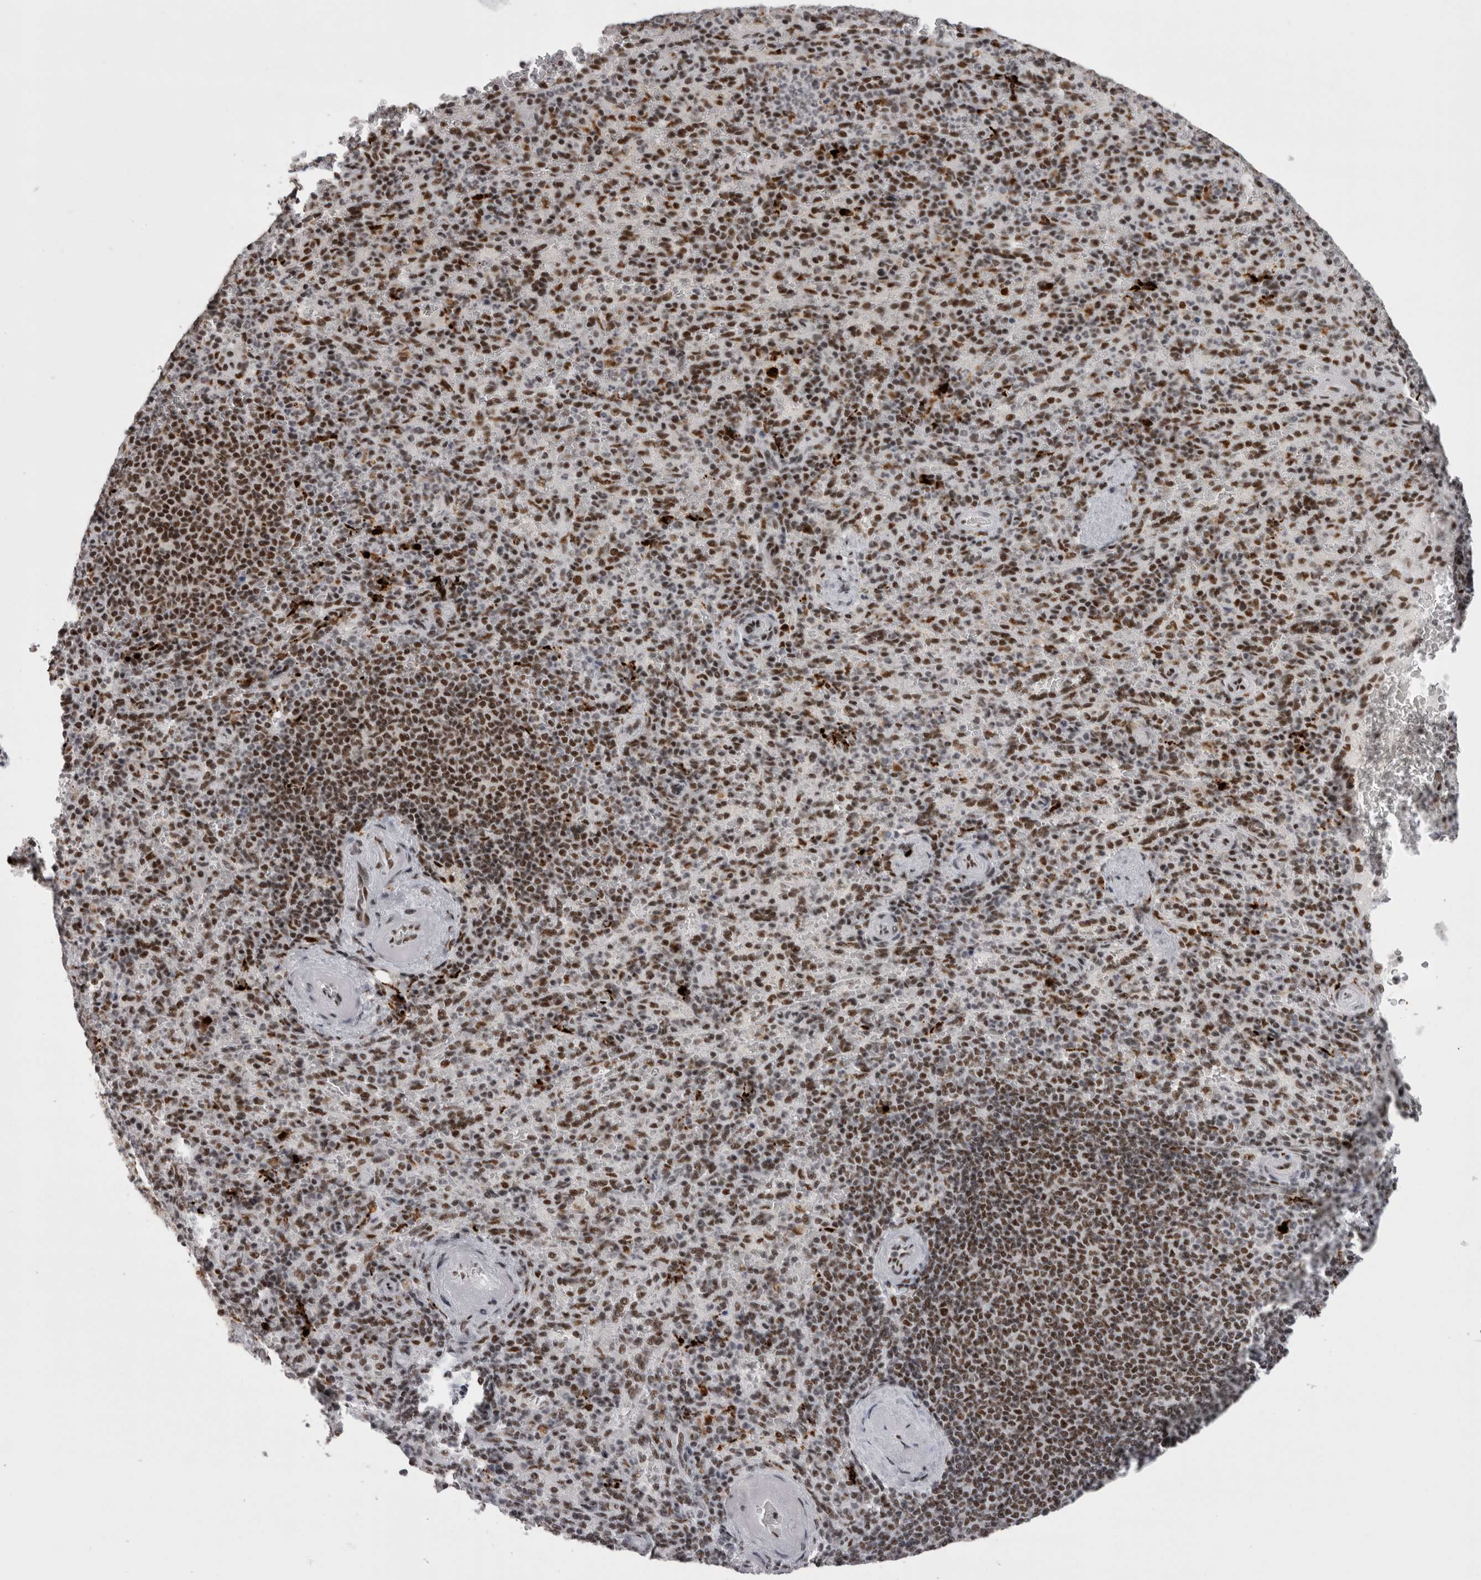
{"staining": {"intensity": "moderate", "quantity": ">75%", "location": "nuclear"}, "tissue": "spleen", "cell_type": "Cells in red pulp", "image_type": "normal", "snomed": [{"axis": "morphology", "description": "Normal tissue, NOS"}, {"axis": "topography", "description": "Spleen"}], "caption": "Immunohistochemical staining of unremarkable spleen demonstrates medium levels of moderate nuclear positivity in about >75% of cells in red pulp.", "gene": "SNRNP40", "patient": {"sex": "female", "age": 74}}